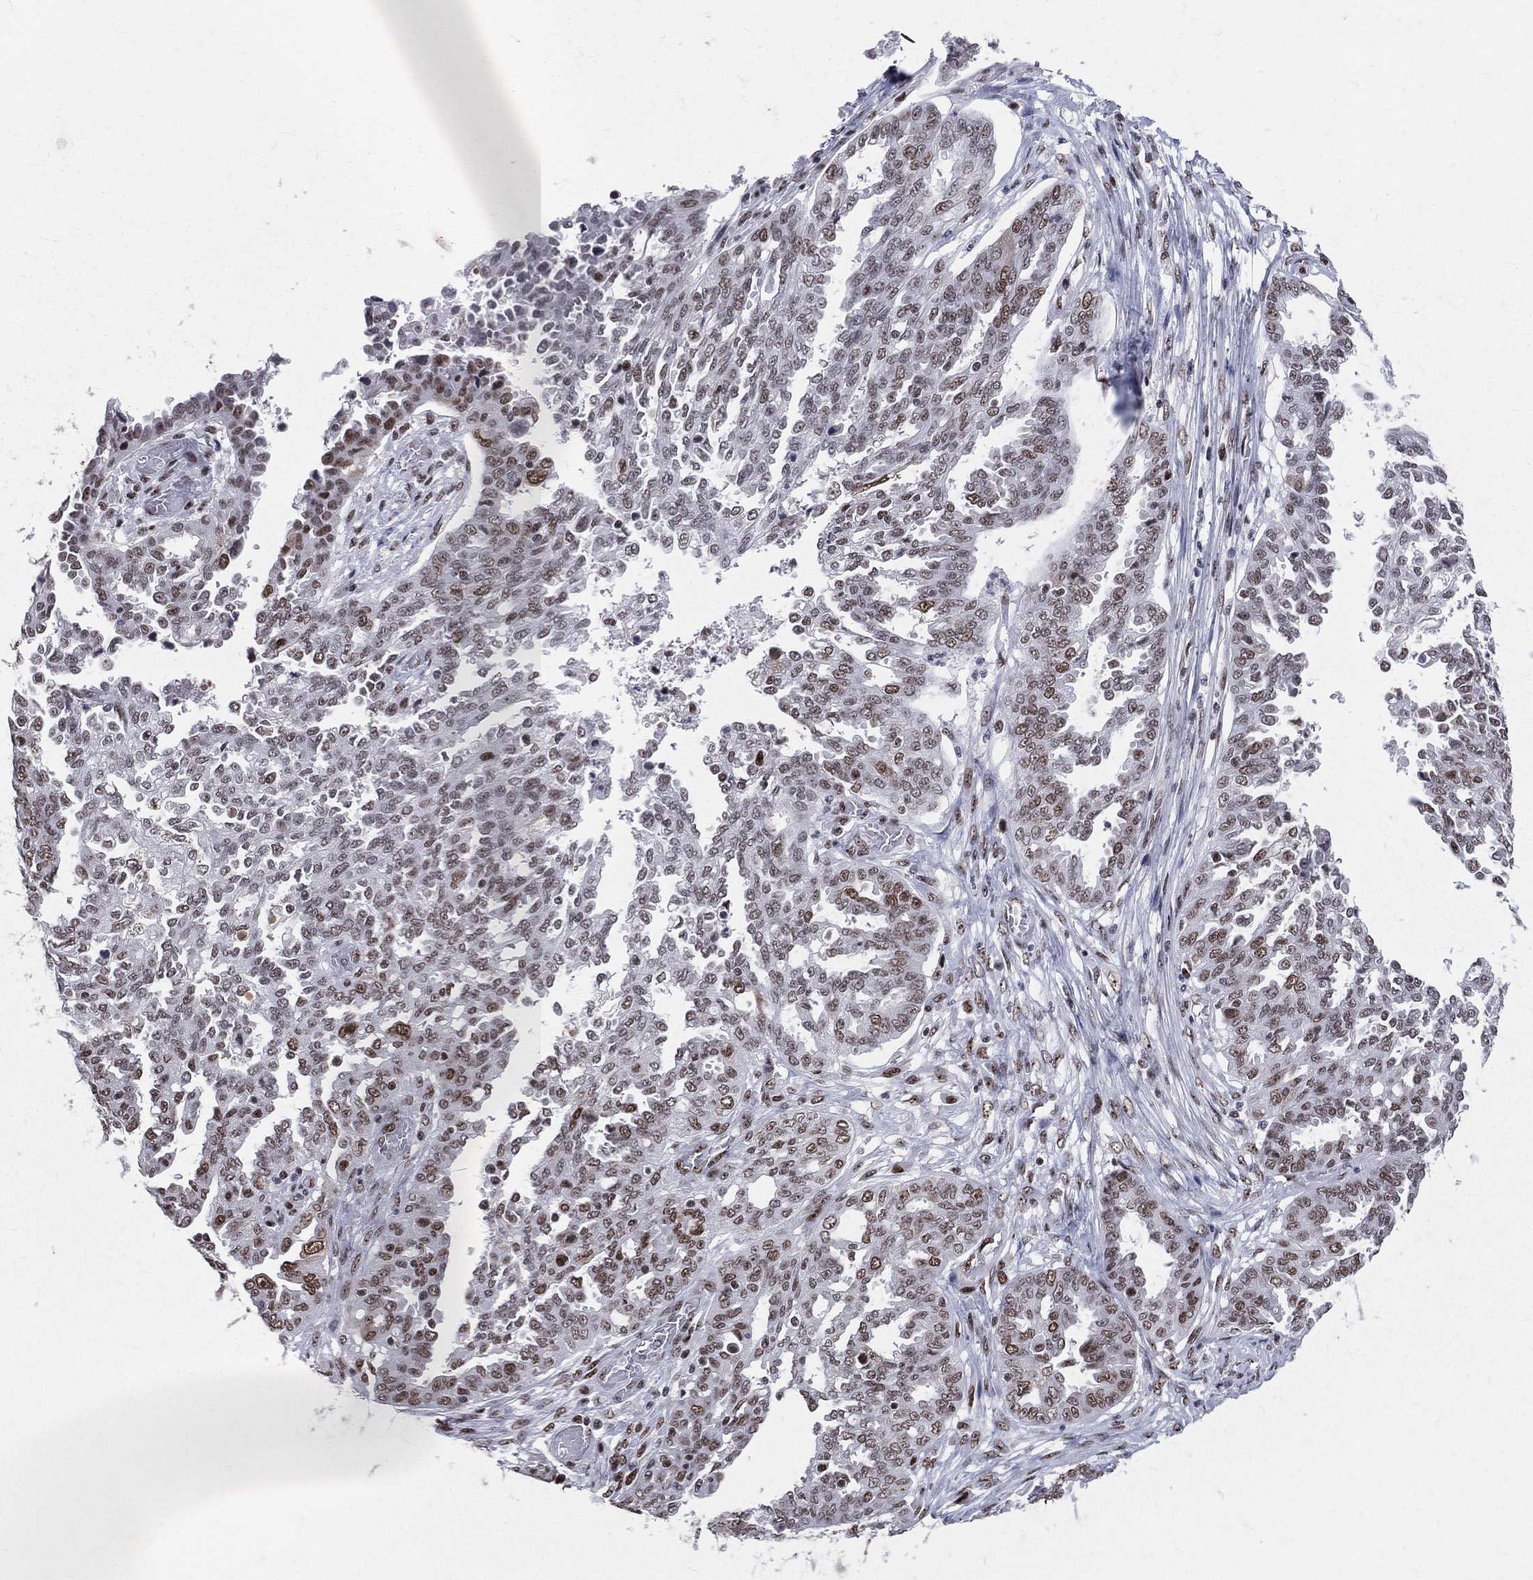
{"staining": {"intensity": "moderate", "quantity": "25%-75%", "location": "nuclear"}, "tissue": "ovarian cancer", "cell_type": "Tumor cells", "image_type": "cancer", "snomed": [{"axis": "morphology", "description": "Cystadenocarcinoma, serous, NOS"}, {"axis": "topography", "description": "Ovary"}], "caption": "Human ovarian cancer stained with a protein marker displays moderate staining in tumor cells.", "gene": "CDK7", "patient": {"sex": "female", "age": 67}}